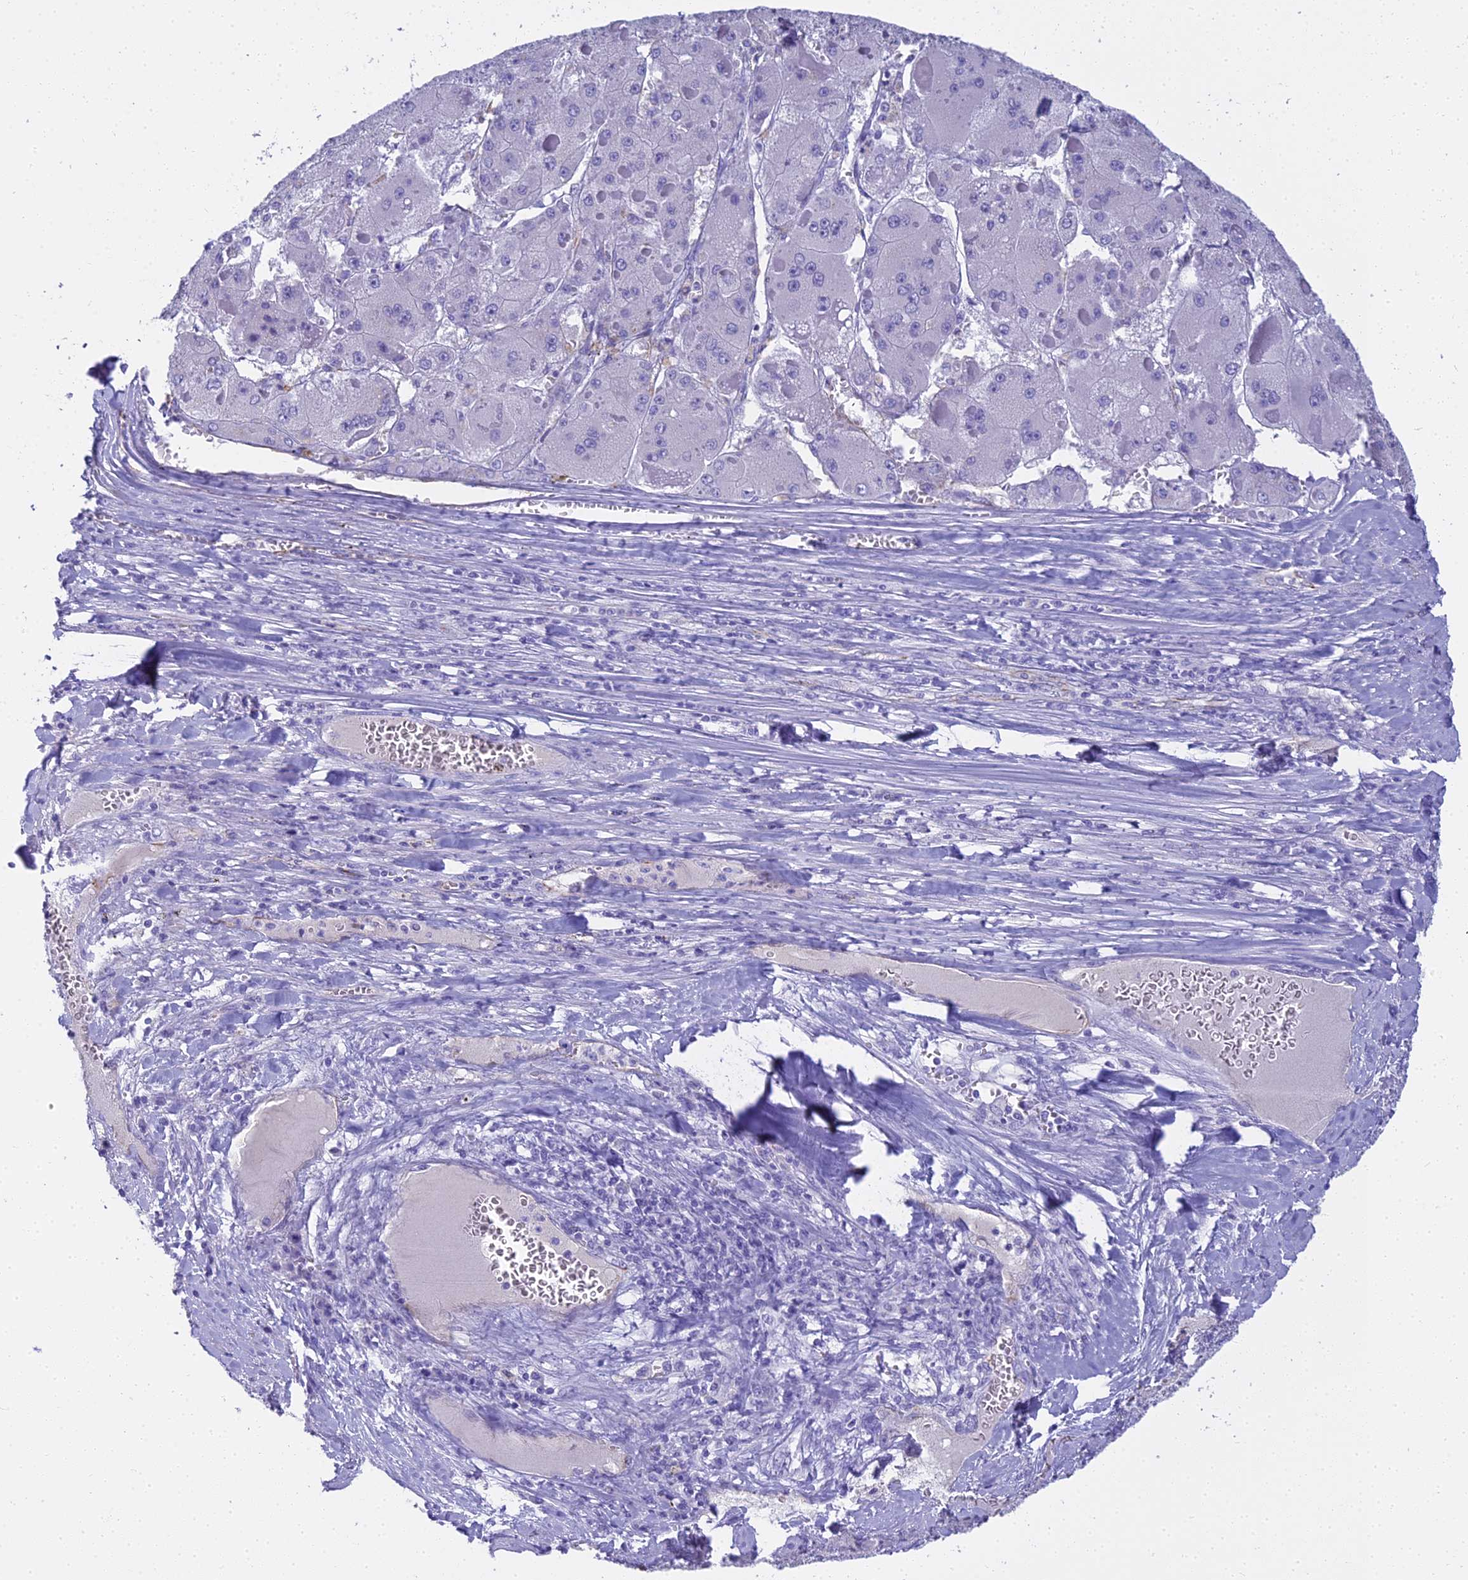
{"staining": {"intensity": "negative", "quantity": "none", "location": "none"}, "tissue": "liver cancer", "cell_type": "Tumor cells", "image_type": "cancer", "snomed": [{"axis": "morphology", "description": "Carcinoma, Hepatocellular, NOS"}, {"axis": "topography", "description": "Liver"}], "caption": "Tumor cells are negative for brown protein staining in liver cancer (hepatocellular carcinoma).", "gene": "NINJ1", "patient": {"sex": "female", "age": 73}}